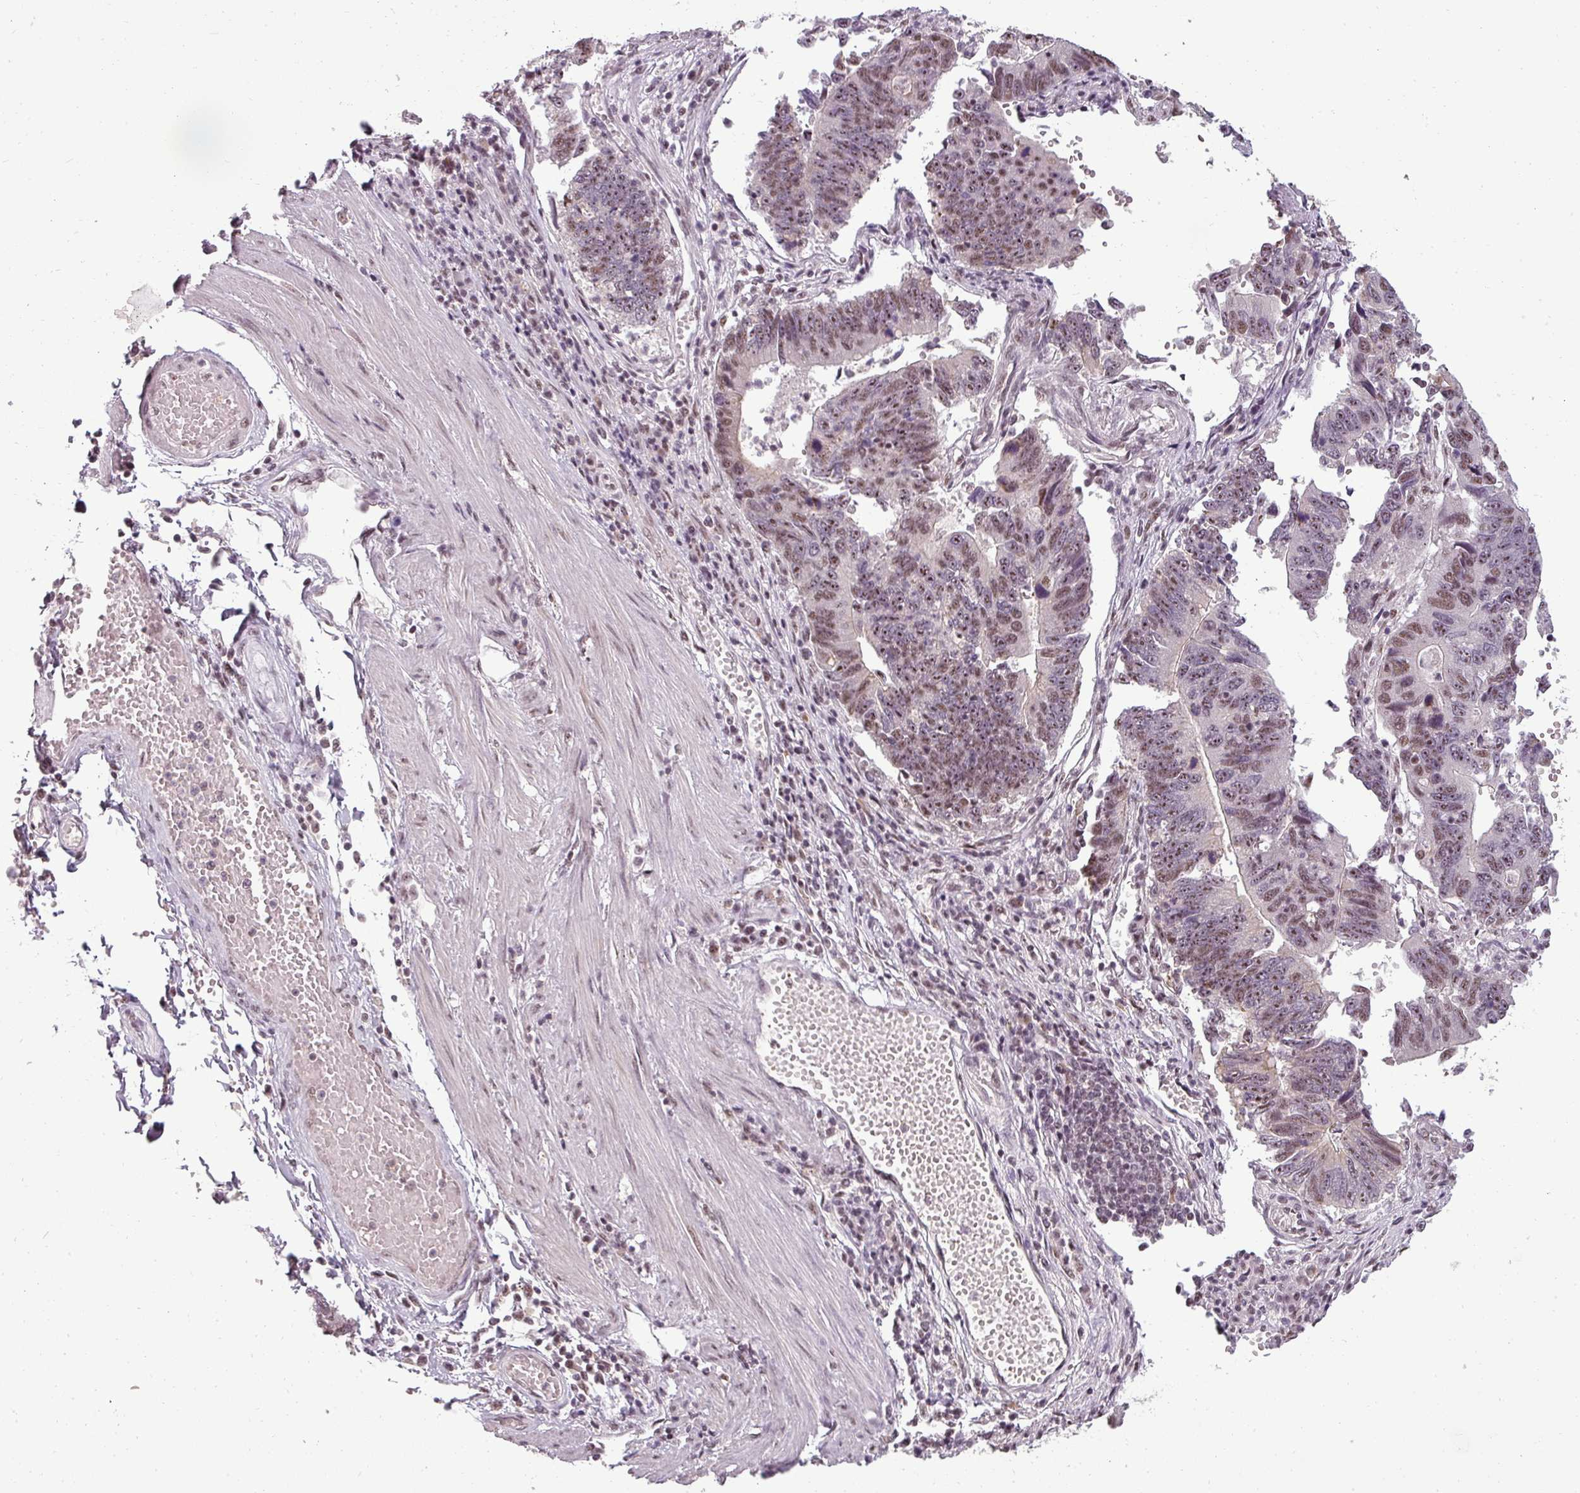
{"staining": {"intensity": "moderate", "quantity": ">75%", "location": "nuclear"}, "tissue": "stomach cancer", "cell_type": "Tumor cells", "image_type": "cancer", "snomed": [{"axis": "morphology", "description": "Adenocarcinoma, NOS"}, {"axis": "topography", "description": "Stomach"}], "caption": "The immunohistochemical stain highlights moderate nuclear staining in tumor cells of adenocarcinoma (stomach) tissue. (DAB IHC with brightfield microscopy, high magnification).", "gene": "BCAS3", "patient": {"sex": "male", "age": 59}}